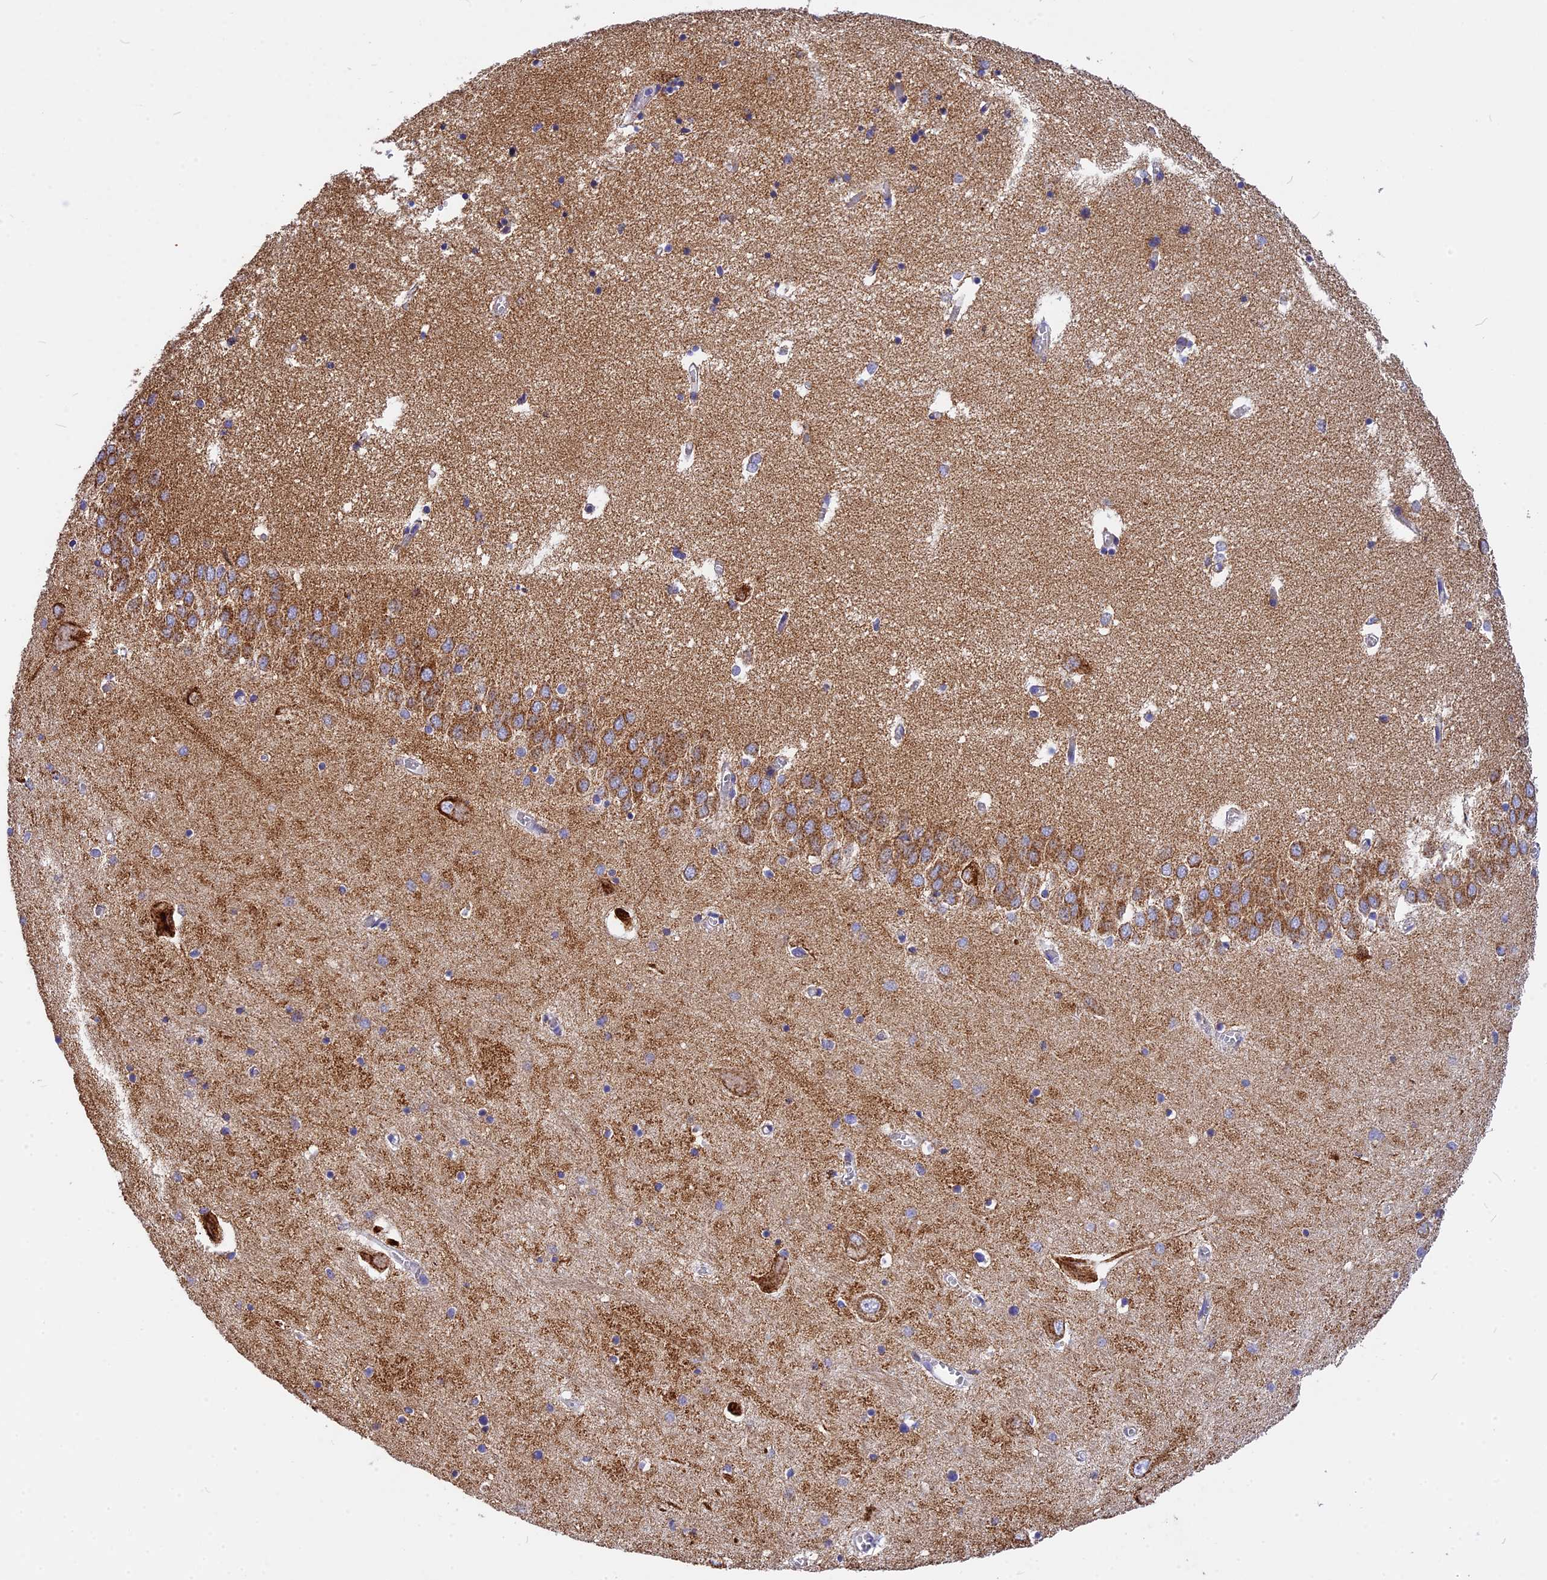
{"staining": {"intensity": "weak", "quantity": "<25%", "location": "cytoplasmic/membranous"}, "tissue": "hippocampus", "cell_type": "Glial cells", "image_type": "normal", "snomed": [{"axis": "morphology", "description": "Normal tissue, NOS"}, {"axis": "topography", "description": "Hippocampus"}], "caption": "Immunohistochemistry (IHC) image of benign human hippocampus stained for a protein (brown), which shows no positivity in glial cells.", "gene": "VDAC2", "patient": {"sex": "male", "age": 70}}